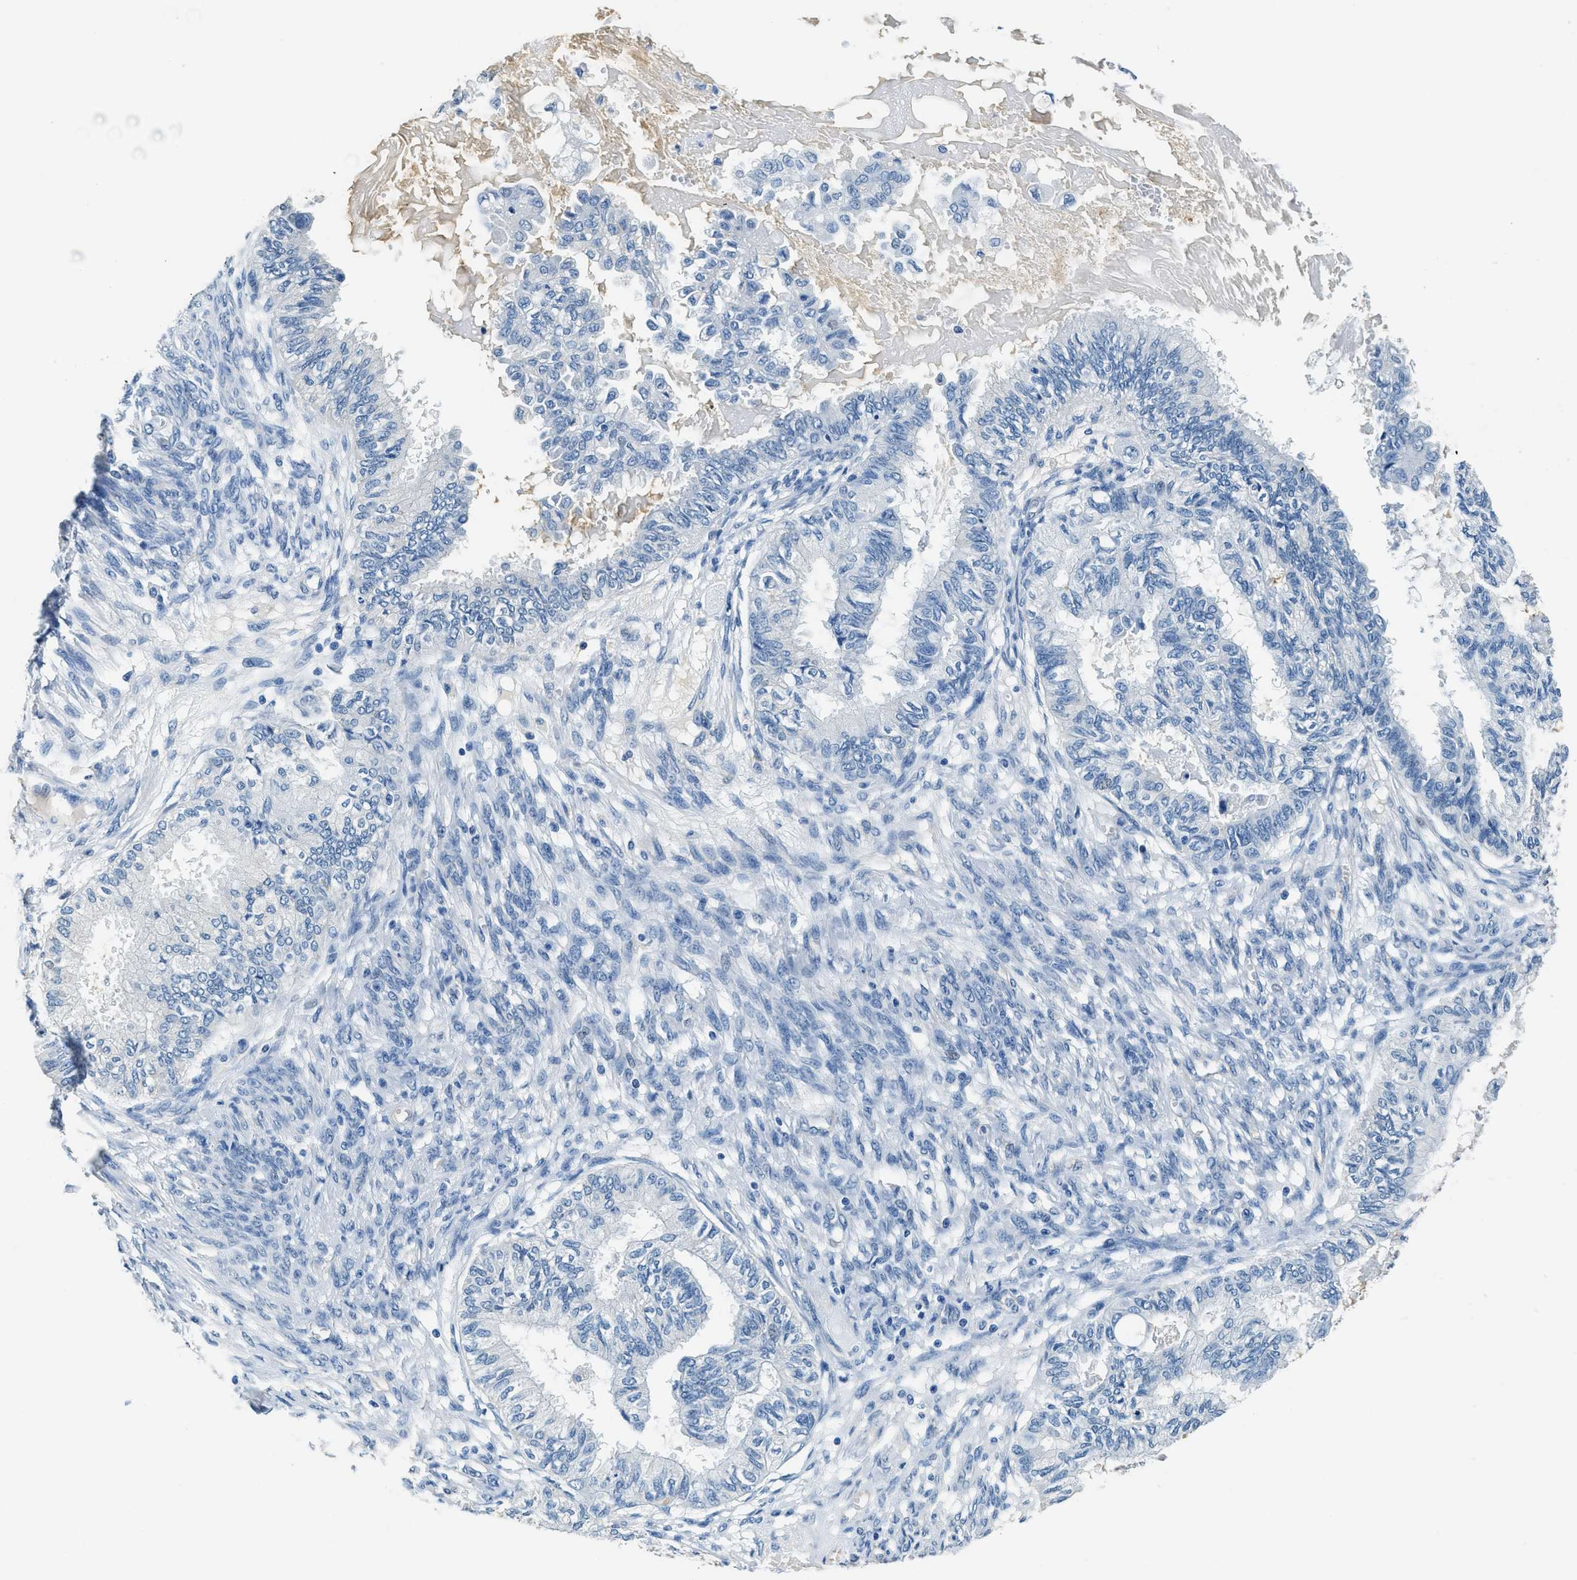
{"staining": {"intensity": "negative", "quantity": "none", "location": "none"}, "tissue": "cervical cancer", "cell_type": "Tumor cells", "image_type": "cancer", "snomed": [{"axis": "morphology", "description": "Normal tissue, NOS"}, {"axis": "morphology", "description": "Adenocarcinoma, NOS"}, {"axis": "topography", "description": "Cervix"}, {"axis": "topography", "description": "Endometrium"}], "caption": "Protein analysis of adenocarcinoma (cervical) demonstrates no significant positivity in tumor cells.", "gene": "TMEM186", "patient": {"sex": "female", "age": 86}}